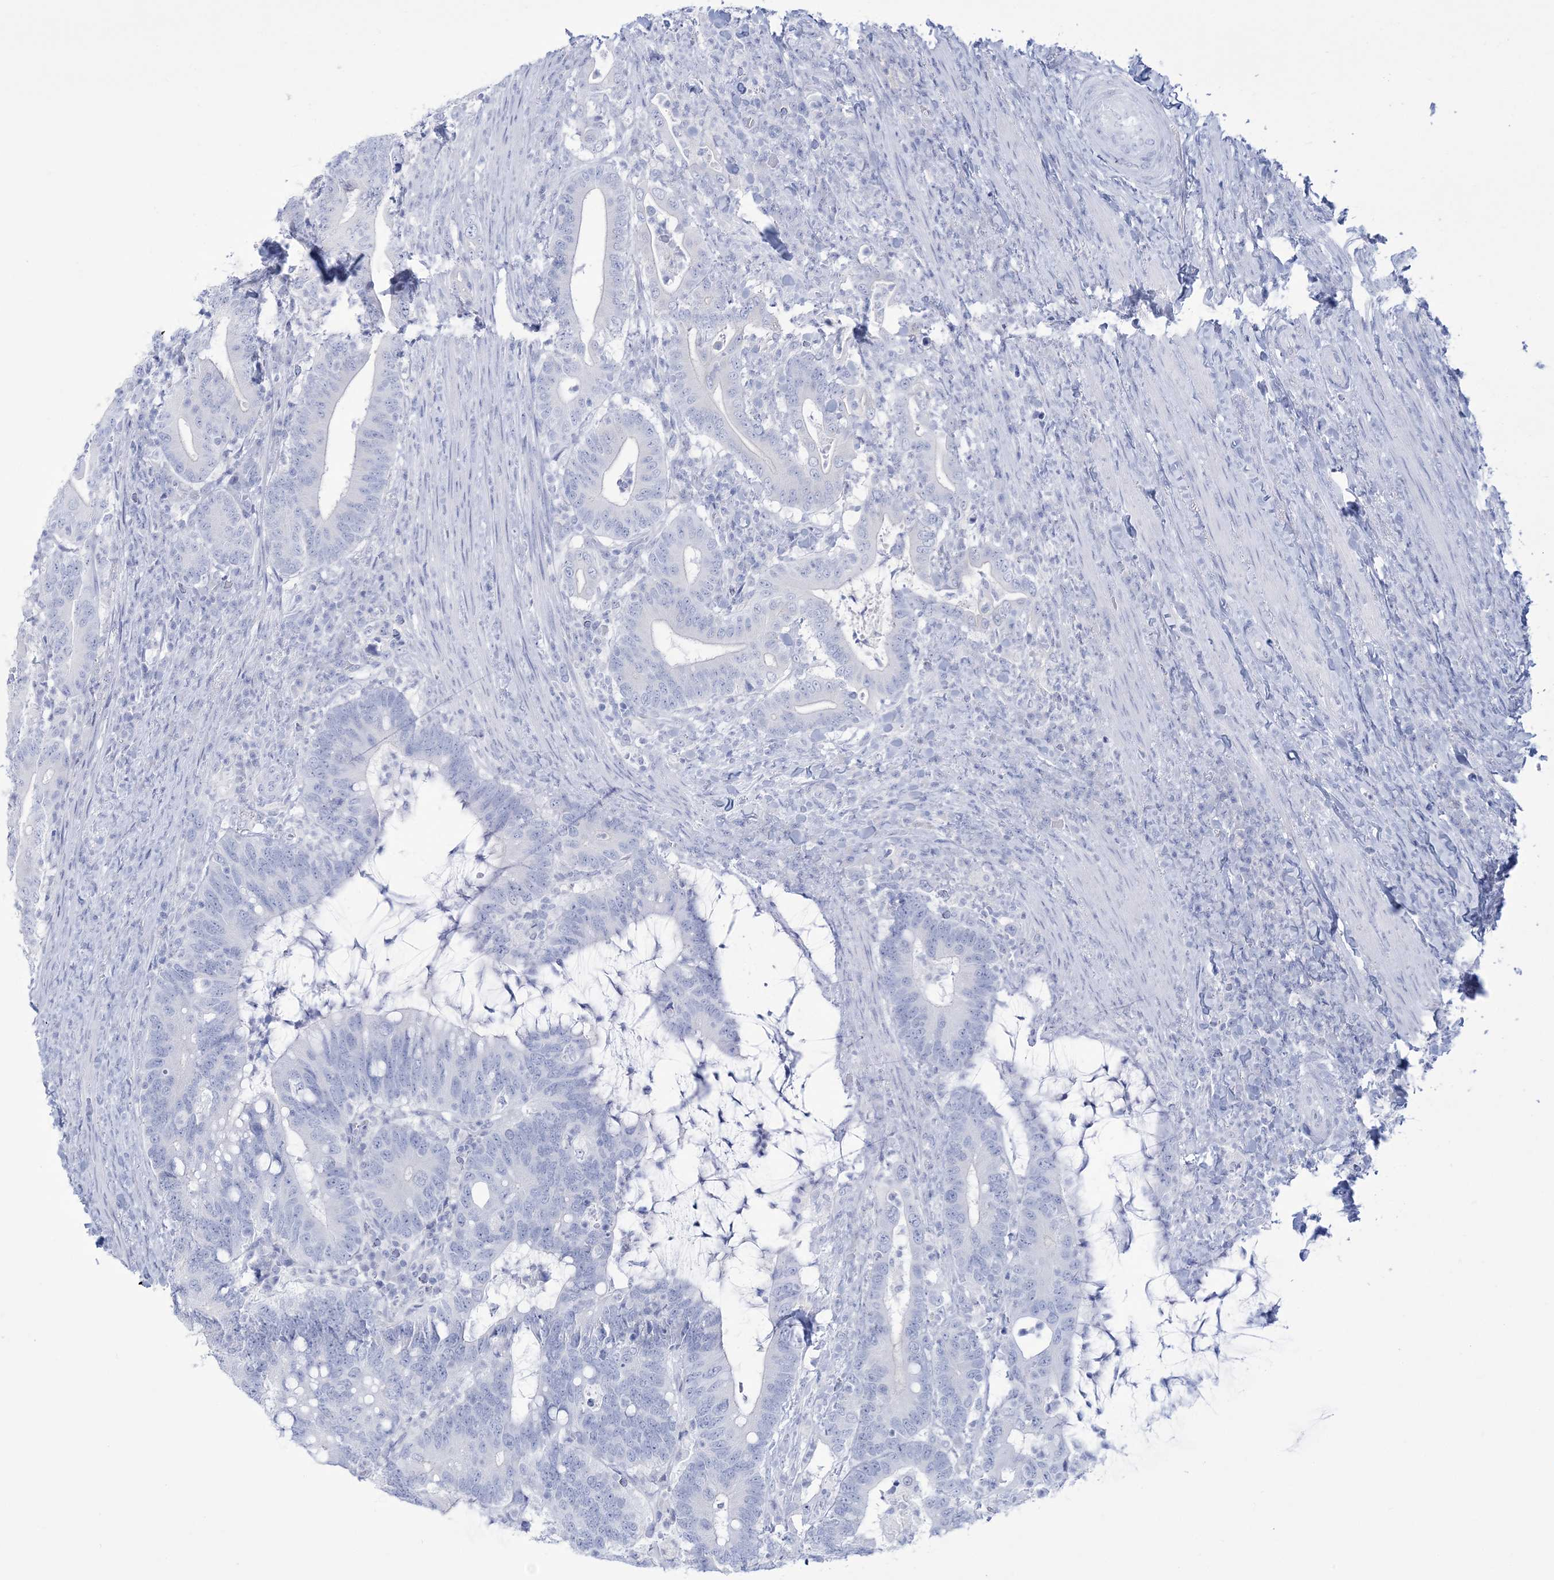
{"staining": {"intensity": "negative", "quantity": "none", "location": "none"}, "tissue": "colorectal cancer", "cell_type": "Tumor cells", "image_type": "cancer", "snomed": [{"axis": "morphology", "description": "Adenocarcinoma, NOS"}, {"axis": "topography", "description": "Colon"}], "caption": "Colorectal cancer stained for a protein using IHC exhibits no staining tumor cells.", "gene": "RBP2", "patient": {"sex": "female", "age": 66}}